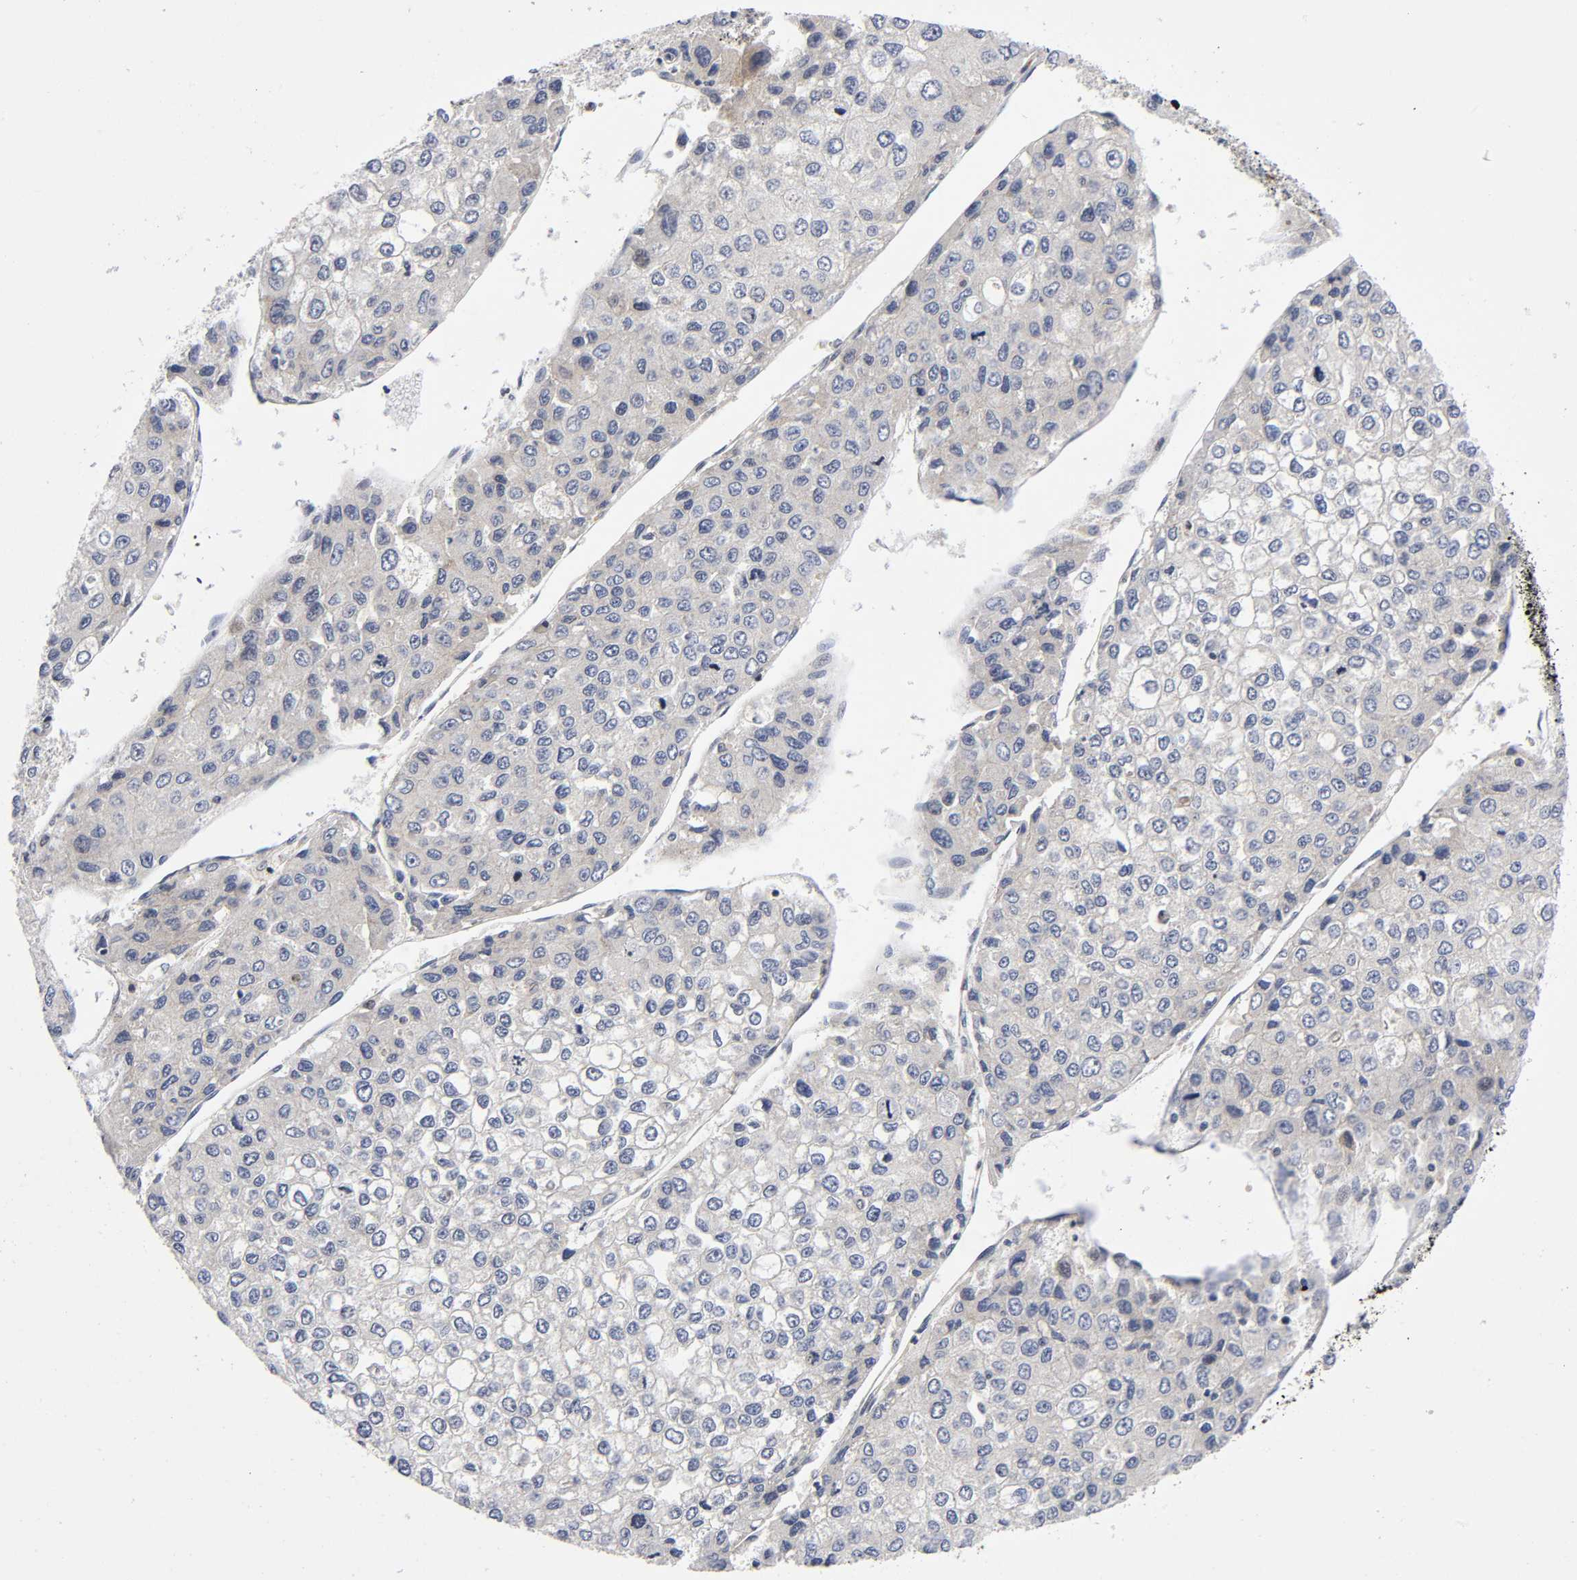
{"staining": {"intensity": "negative", "quantity": "none", "location": "none"}, "tissue": "liver cancer", "cell_type": "Tumor cells", "image_type": "cancer", "snomed": [{"axis": "morphology", "description": "Carcinoma, Hepatocellular, NOS"}, {"axis": "topography", "description": "Liver"}], "caption": "Human liver cancer (hepatocellular carcinoma) stained for a protein using immunohistochemistry reveals no staining in tumor cells.", "gene": "EIF5", "patient": {"sex": "female", "age": 66}}